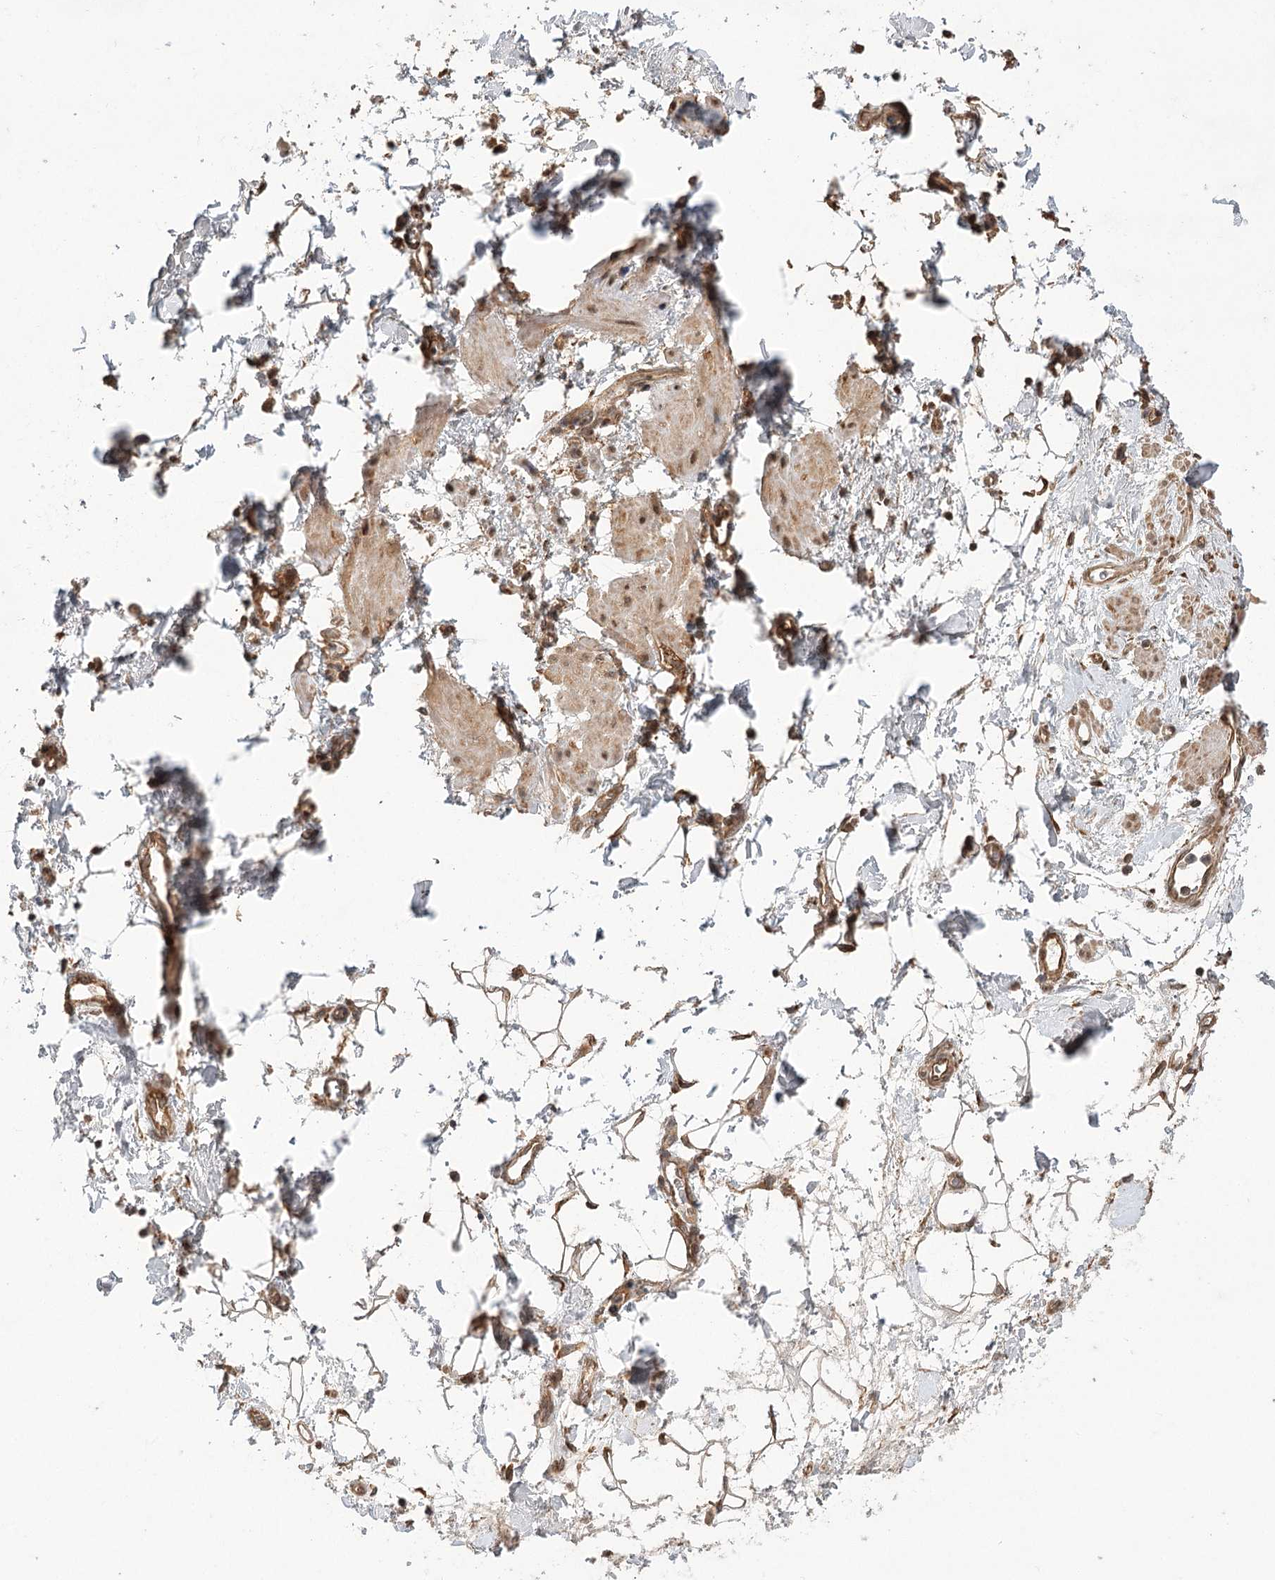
{"staining": {"intensity": "moderate", "quantity": ">75%", "location": "cytoplasmic/membranous"}, "tissue": "adipose tissue", "cell_type": "Adipocytes", "image_type": "normal", "snomed": [{"axis": "morphology", "description": "Normal tissue, NOS"}, {"axis": "morphology", "description": "Adenocarcinoma, NOS"}, {"axis": "topography", "description": "Pancreas"}, {"axis": "topography", "description": "Peripheral nerve tissue"}], "caption": "IHC image of benign human adipose tissue stained for a protein (brown), which exhibits medium levels of moderate cytoplasmic/membranous staining in about >75% of adipocytes.", "gene": "LSS", "patient": {"sex": "male", "age": 59}}